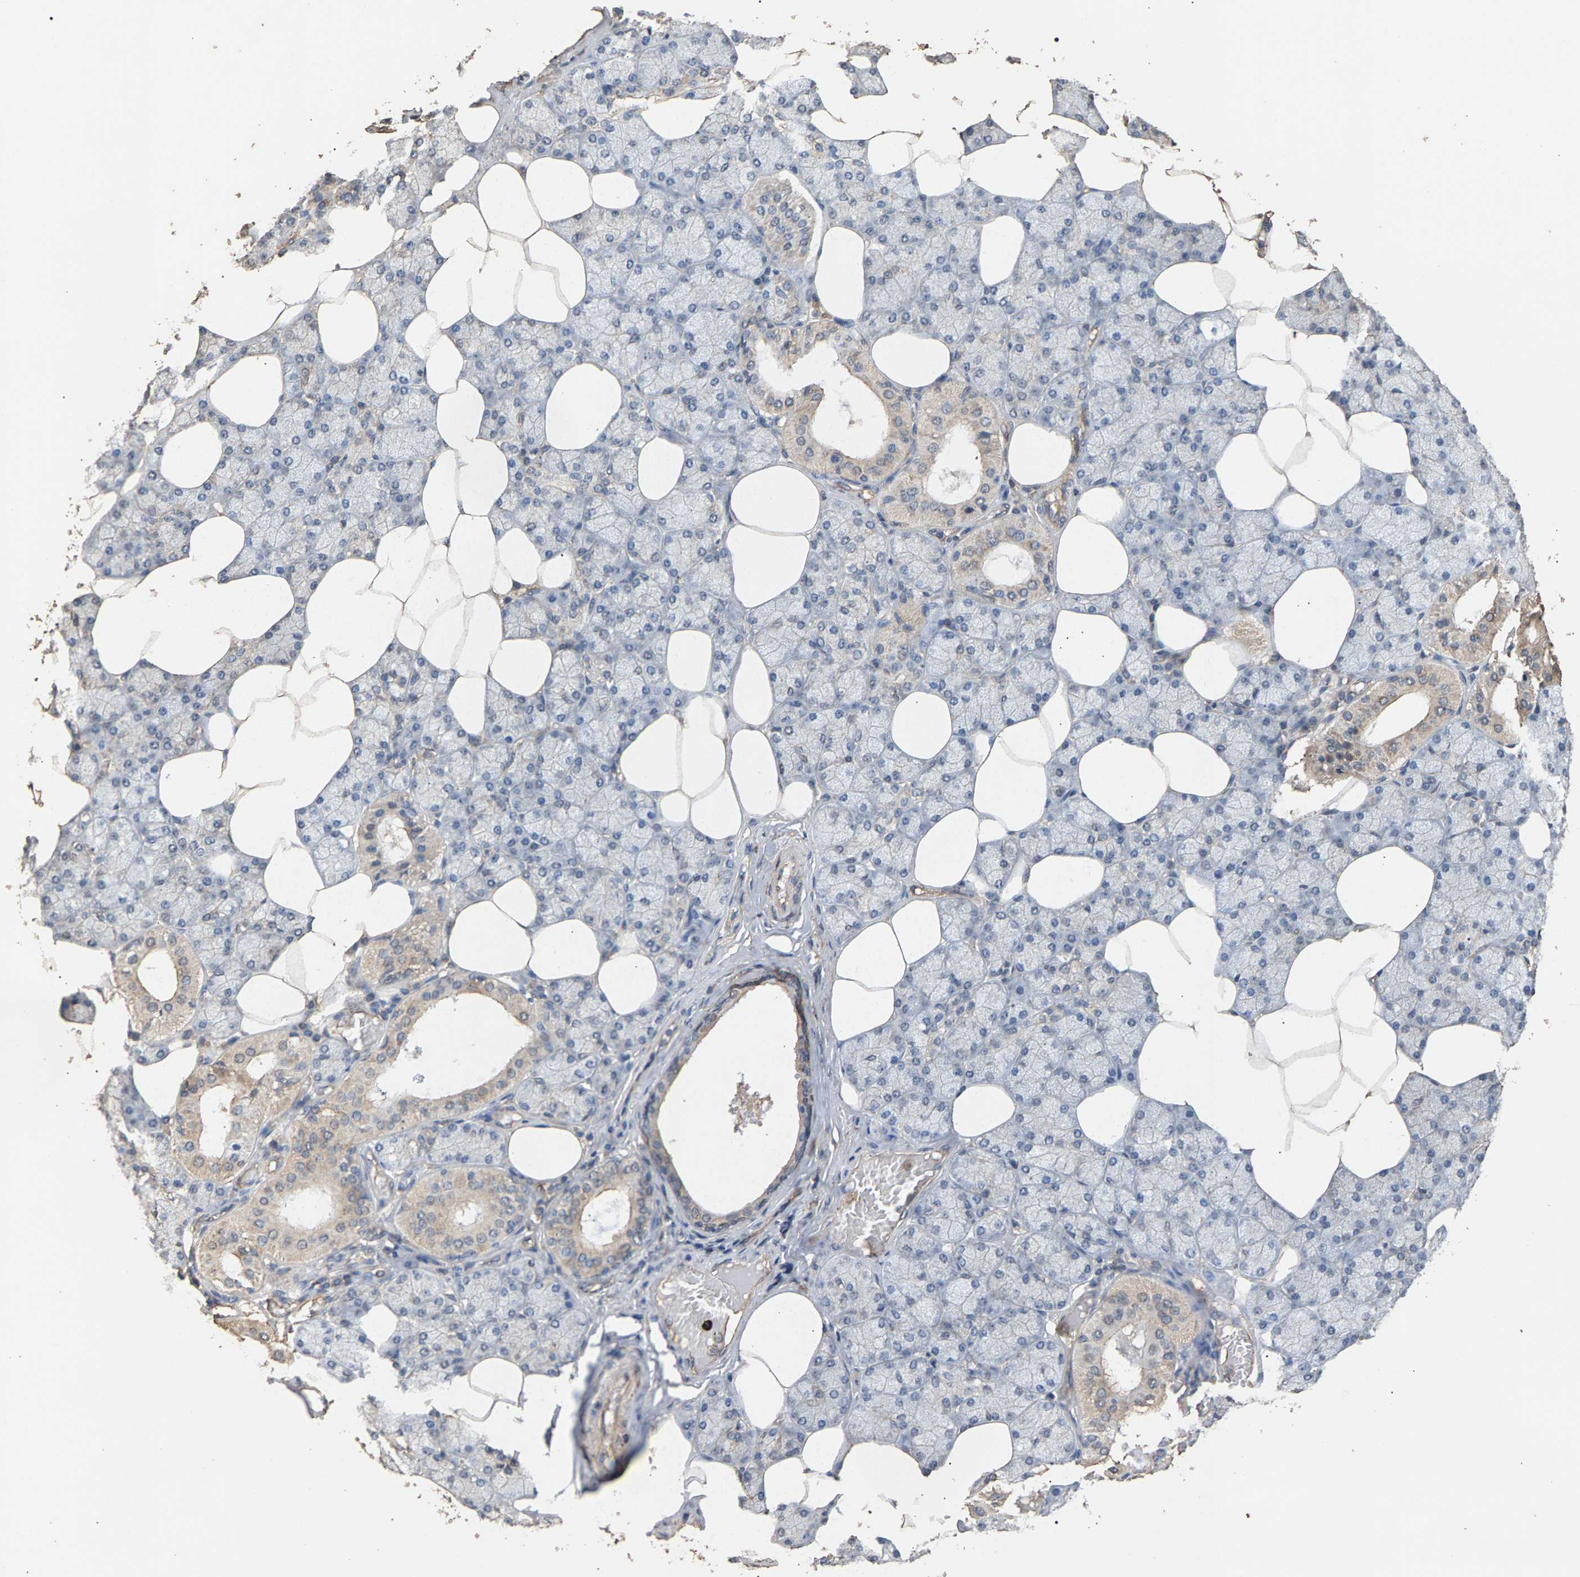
{"staining": {"intensity": "moderate", "quantity": "25%-75%", "location": "cytoplasmic/membranous"}, "tissue": "salivary gland", "cell_type": "Glandular cells", "image_type": "normal", "snomed": [{"axis": "morphology", "description": "Normal tissue, NOS"}, {"axis": "topography", "description": "Salivary gland"}], "caption": "A brown stain shows moderate cytoplasmic/membranous expression of a protein in glandular cells of unremarkable human salivary gland. The staining was performed using DAB, with brown indicating positive protein expression. Nuclei are stained blue with hematoxylin.", "gene": "HTRA3", "patient": {"sex": "male", "age": 62}}